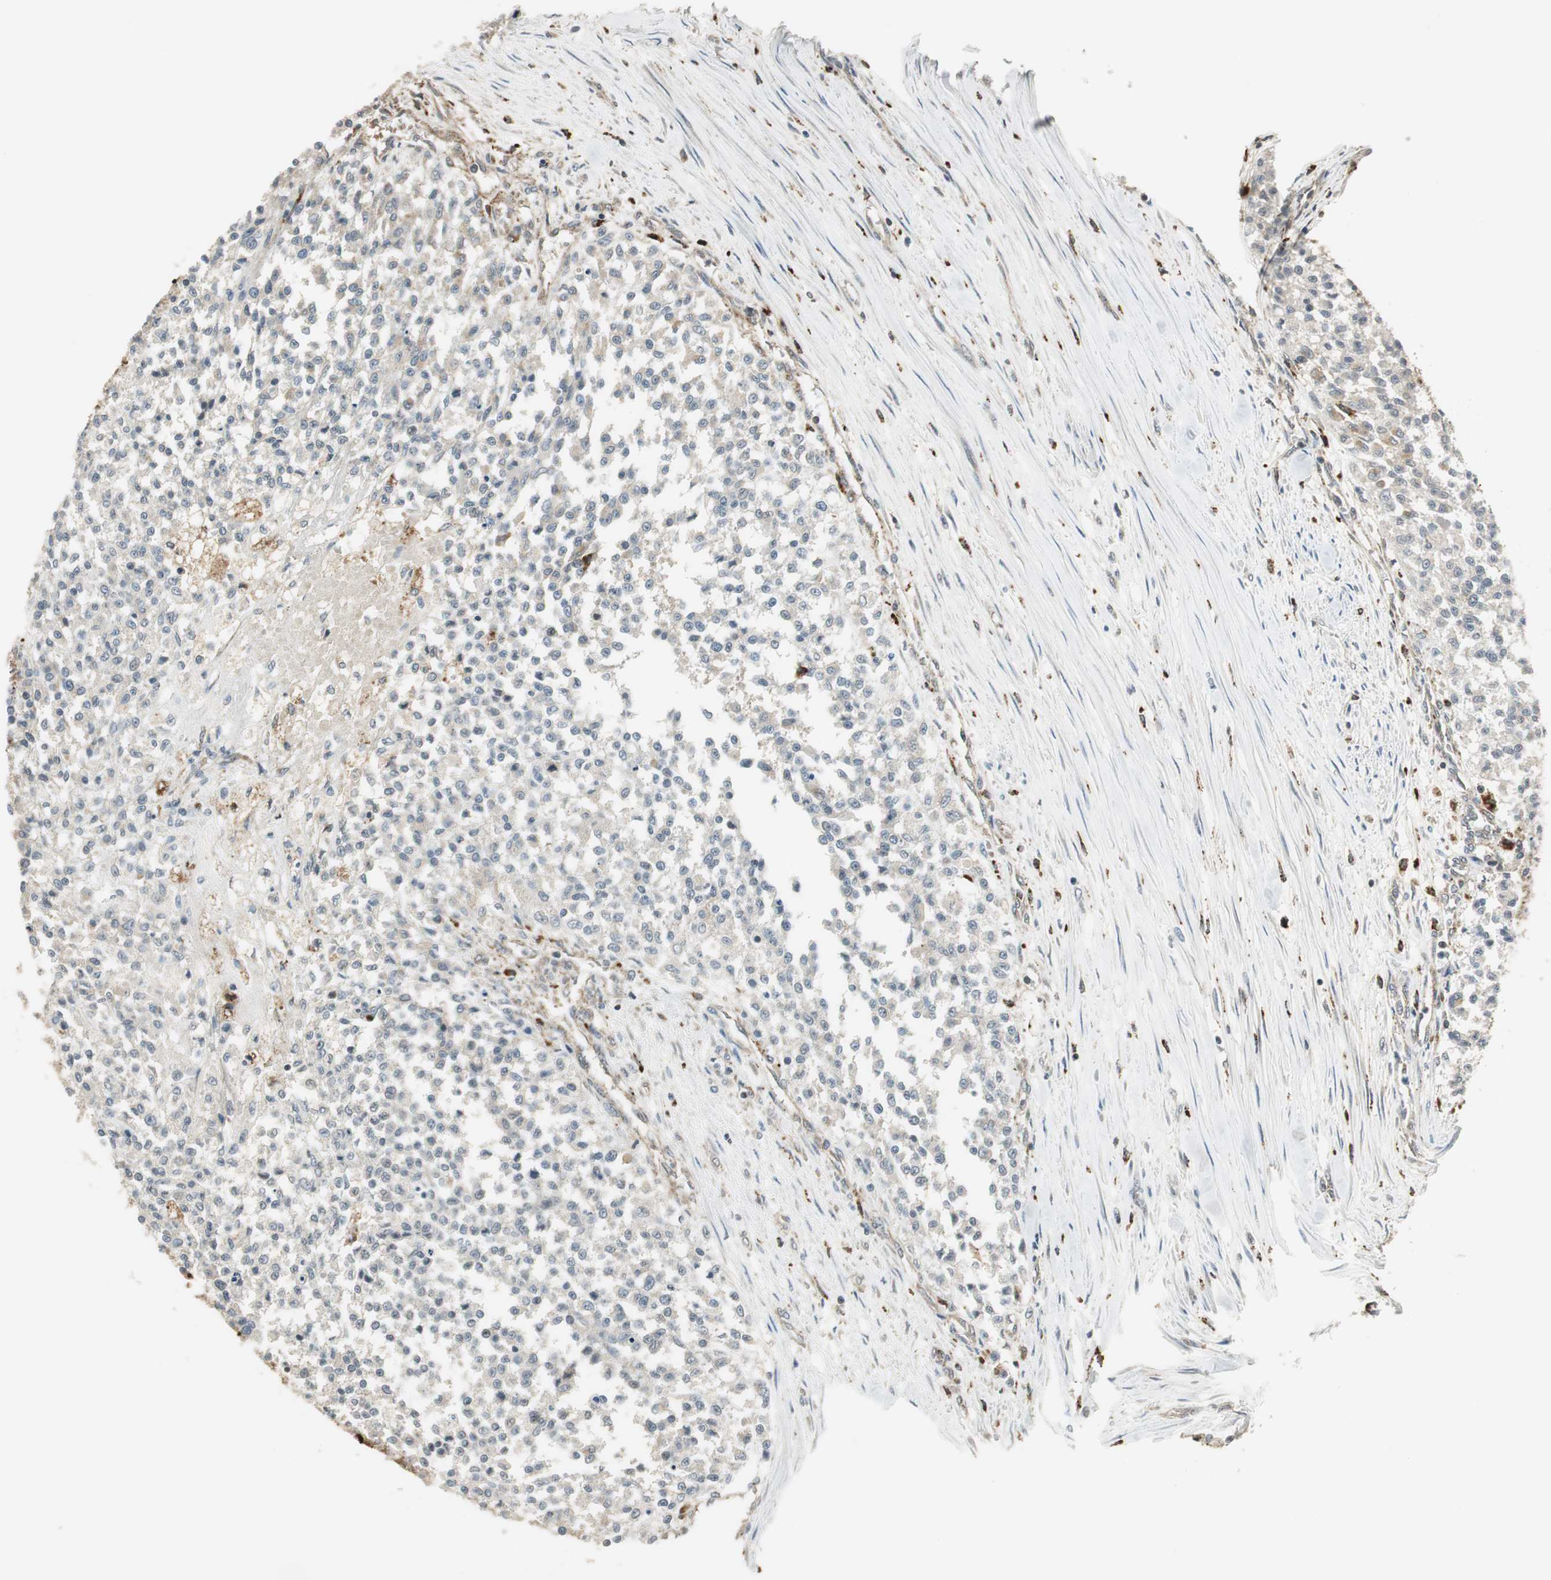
{"staining": {"intensity": "negative", "quantity": "none", "location": "none"}, "tissue": "testis cancer", "cell_type": "Tumor cells", "image_type": "cancer", "snomed": [{"axis": "morphology", "description": "Seminoma, NOS"}, {"axis": "topography", "description": "Testis"}], "caption": "This is a micrograph of IHC staining of testis seminoma, which shows no staining in tumor cells. (DAB immunohistochemistry with hematoxylin counter stain).", "gene": "NCK1", "patient": {"sex": "male", "age": 59}}